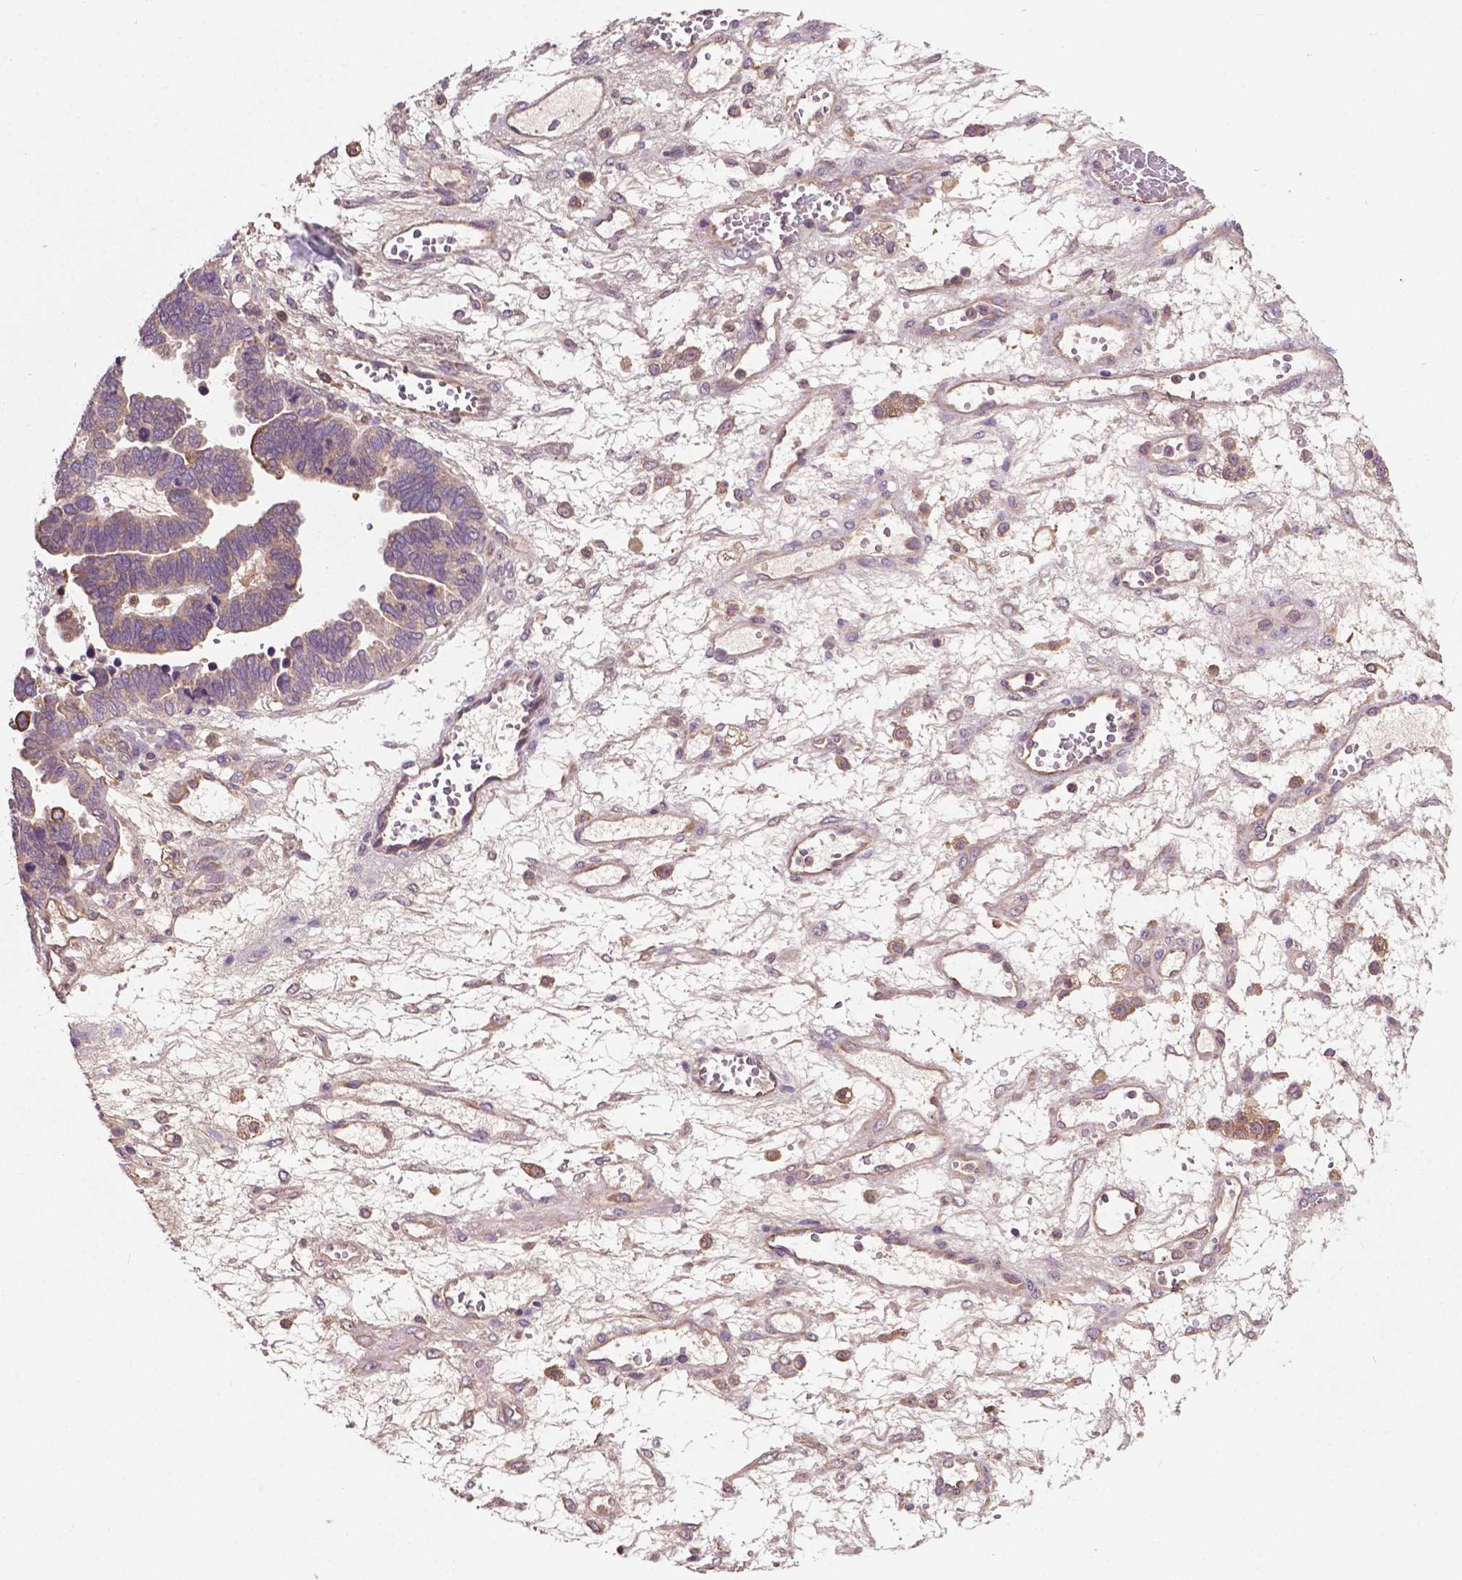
{"staining": {"intensity": "weak", "quantity": "25%-75%", "location": "cytoplasmic/membranous"}, "tissue": "ovarian cancer", "cell_type": "Tumor cells", "image_type": "cancer", "snomed": [{"axis": "morphology", "description": "Cystadenocarcinoma, serous, NOS"}, {"axis": "topography", "description": "Ovary"}], "caption": "Human ovarian serous cystadenocarcinoma stained with a protein marker demonstrates weak staining in tumor cells.", "gene": "GJA9", "patient": {"sex": "female", "age": 51}}